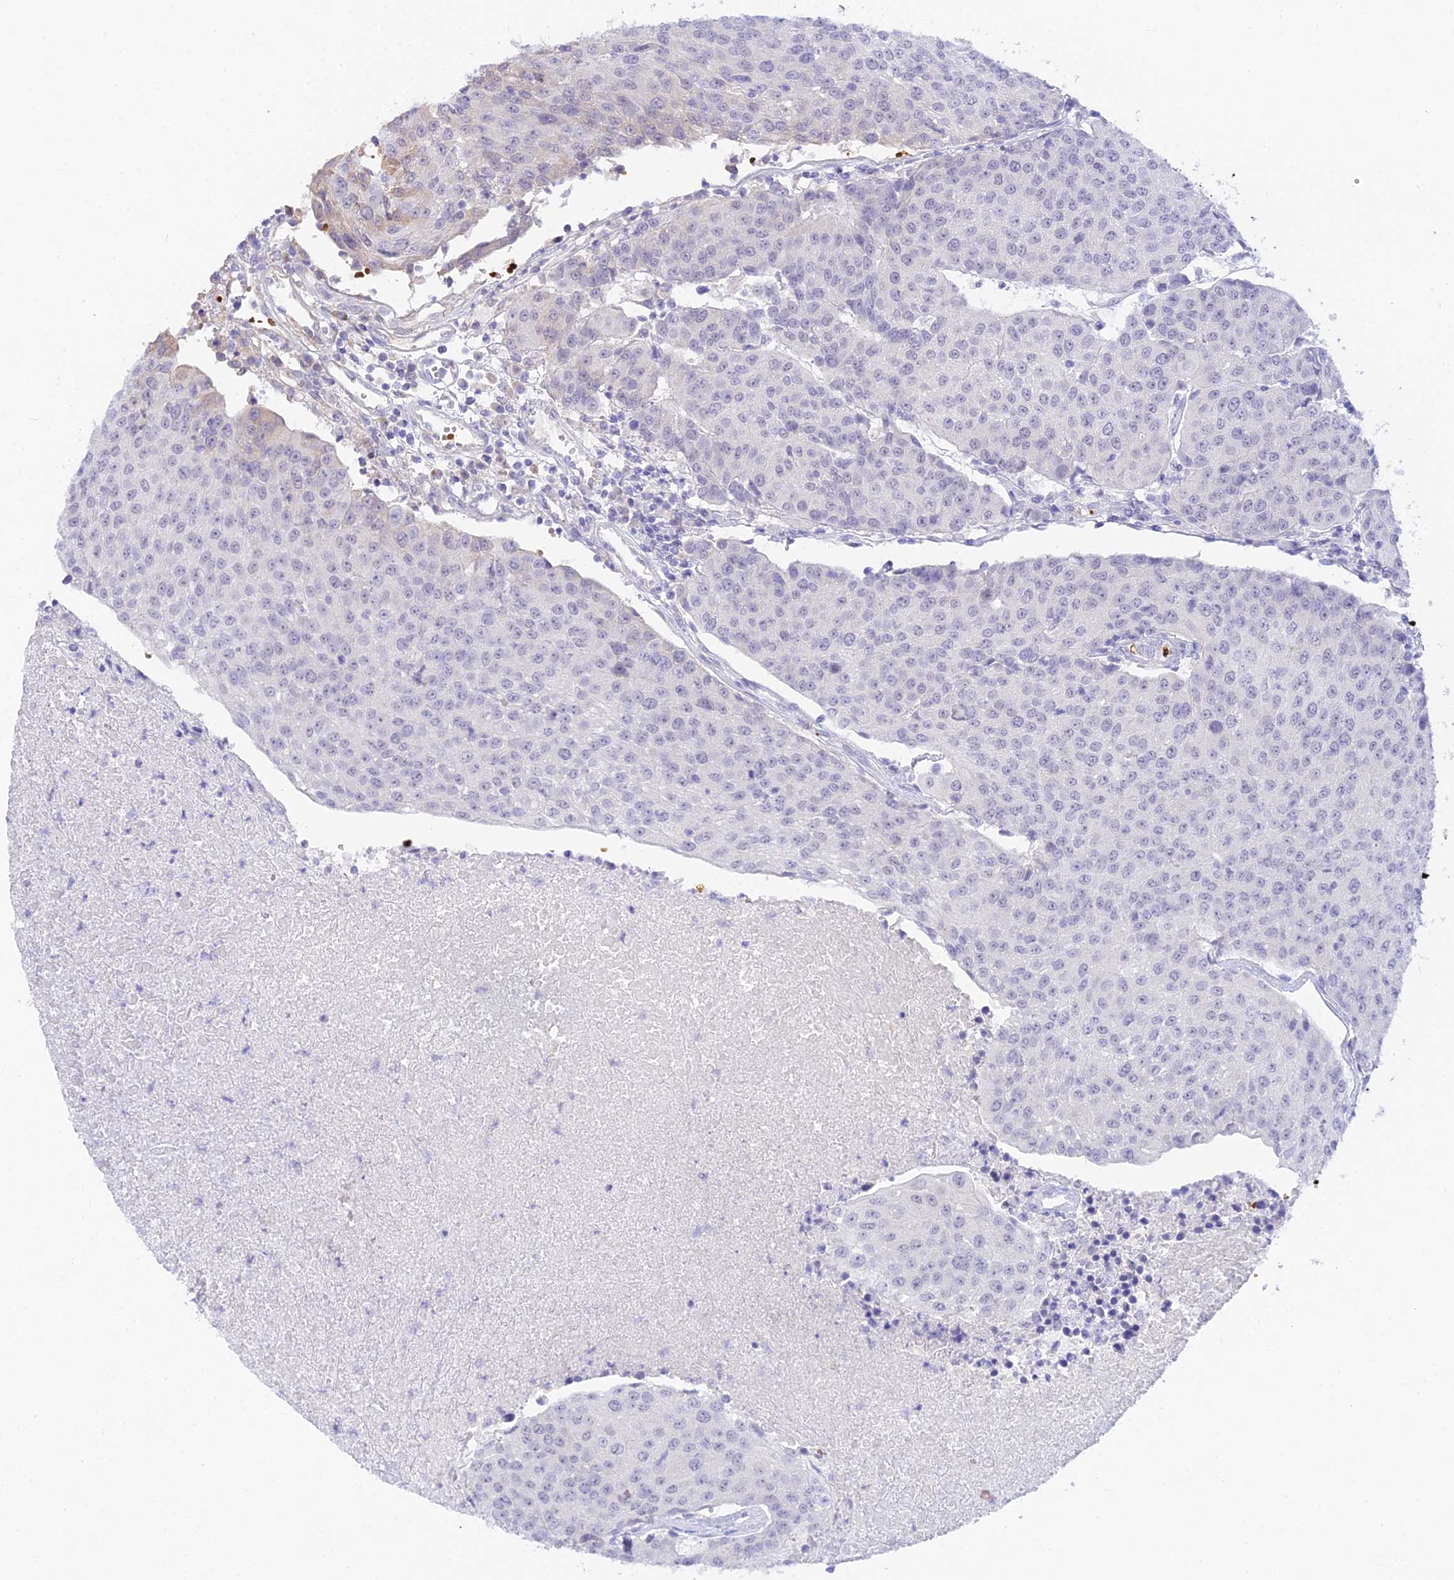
{"staining": {"intensity": "moderate", "quantity": "<25%", "location": "cytoplasmic/membranous"}, "tissue": "urothelial cancer", "cell_type": "Tumor cells", "image_type": "cancer", "snomed": [{"axis": "morphology", "description": "Urothelial carcinoma, High grade"}, {"axis": "topography", "description": "Urinary bladder"}], "caption": "Human high-grade urothelial carcinoma stained for a protein (brown) demonstrates moderate cytoplasmic/membranous positive expression in approximately <25% of tumor cells.", "gene": "CFAP45", "patient": {"sex": "female", "age": 85}}